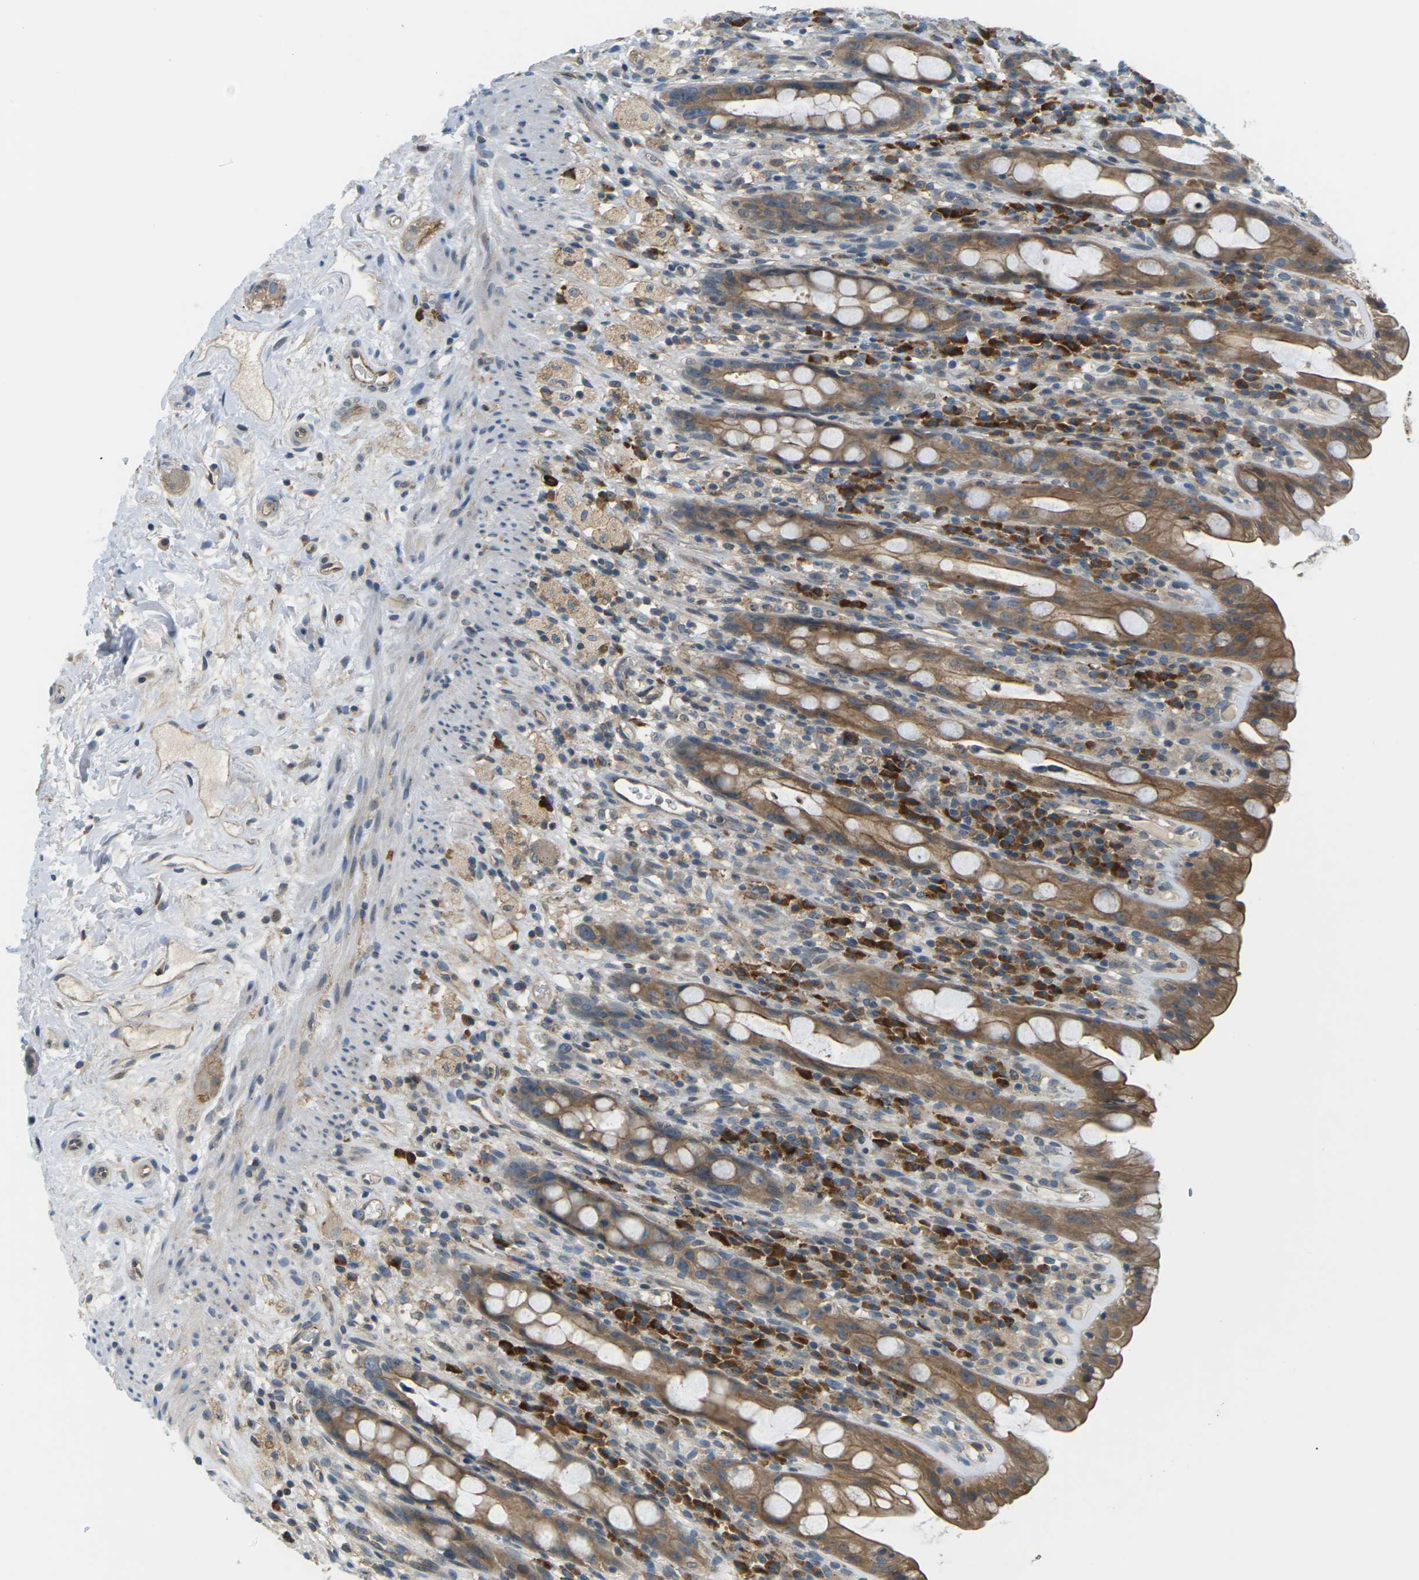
{"staining": {"intensity": "moderate", "quantity": ">75%", "location": "cytoplasmic/membranous"}, "tissue": "rectum", "cell_type": "Glandular cells", "image_type": "normal", "snomed": [{"axis": "morphology", "description": "Normal tissue, NOS"}, {"axis": "topography", "description": "Rectum"}], "caption": "This is a micrograph of immunohistochemistry staining of normal rectum, which shows moderate positivity in the cytoplasmic/membranous of glandular cells.", "gene": "SLC13A3", "patient": {"sex": "male", "age": 44}}